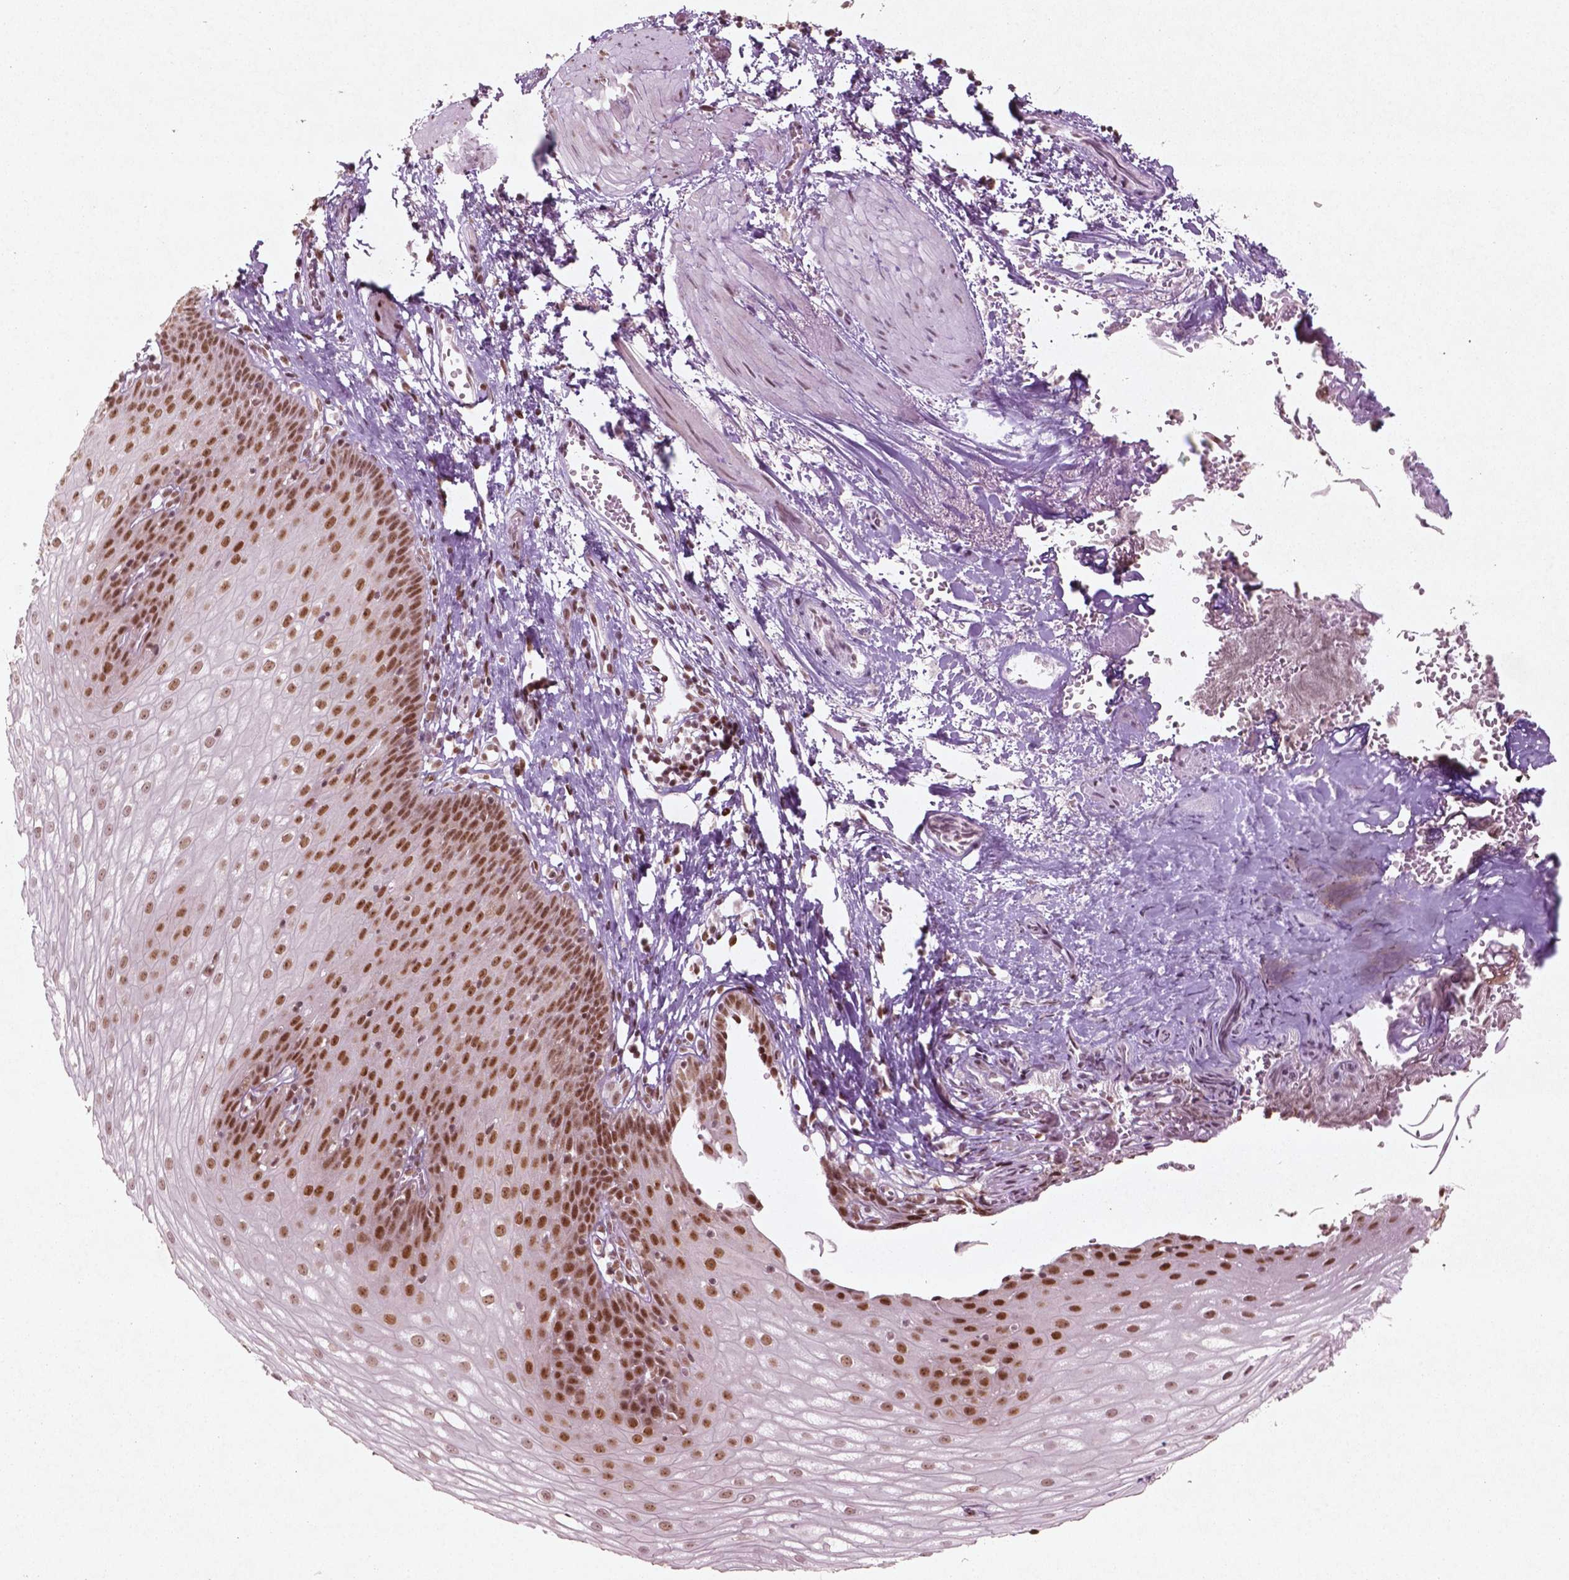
{"staining": {"intensity": "moderate", "quantity": ">75%", "location": "nuclear"}, "tissue": "esophagus", "cell_type": "Squamous epithelial cells", "image_type": "normal", "snomed": [{"axis": "morphology", "description": "Normal tissue, NOS"}, {"axis": "topography", "description": "Esophagus"}], "caption": "Esophagus stained with DAB (3,3'-diaminobenzidine) IHC demonstrates medium levels of moderate nuclear staining in approximately >75% of squamous epithelial cells.", "gene": "HMG20B", "patient": {"sex": "male", "age": 72}}